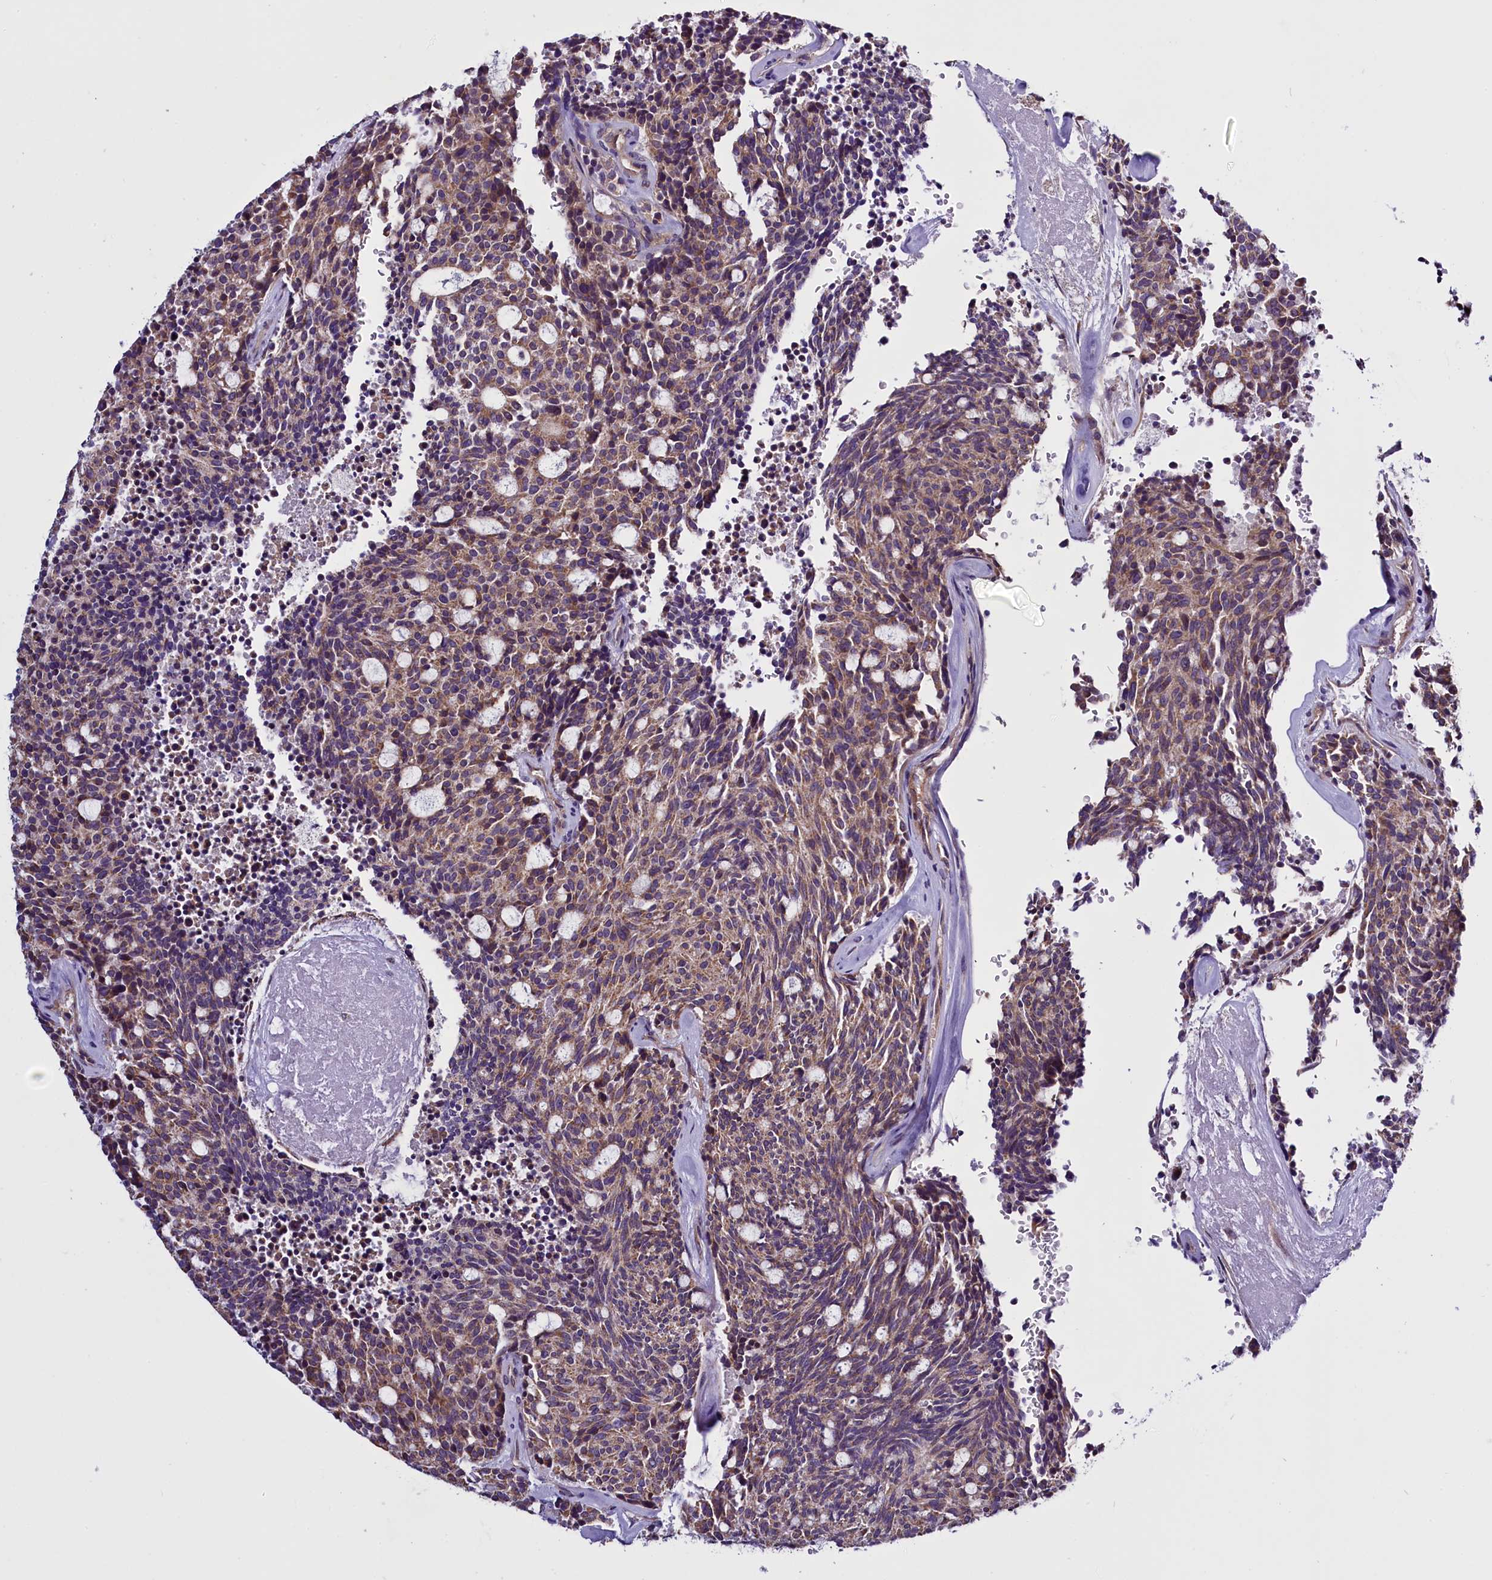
{"staining": {"intensity": "weak", "quantity": ">75%", "location": "cytoplasmic/membranous"}, "tissue": "carcinoid", "cell_type": "Tumor cells", "image_type": "cancer", "snomed": [{"axis": "morphology", "description": "Carcinoid, malignant, NOS"}, {"axis": "topography", "description": "Pancreas"}], "caption": "A low amount of weak cytoplasmic/membranous positivity is seen in about >75% of tumor cells in carcinoid tissue.", "gene": "UACA", "patient": {"sex": "female", "age": 54}}